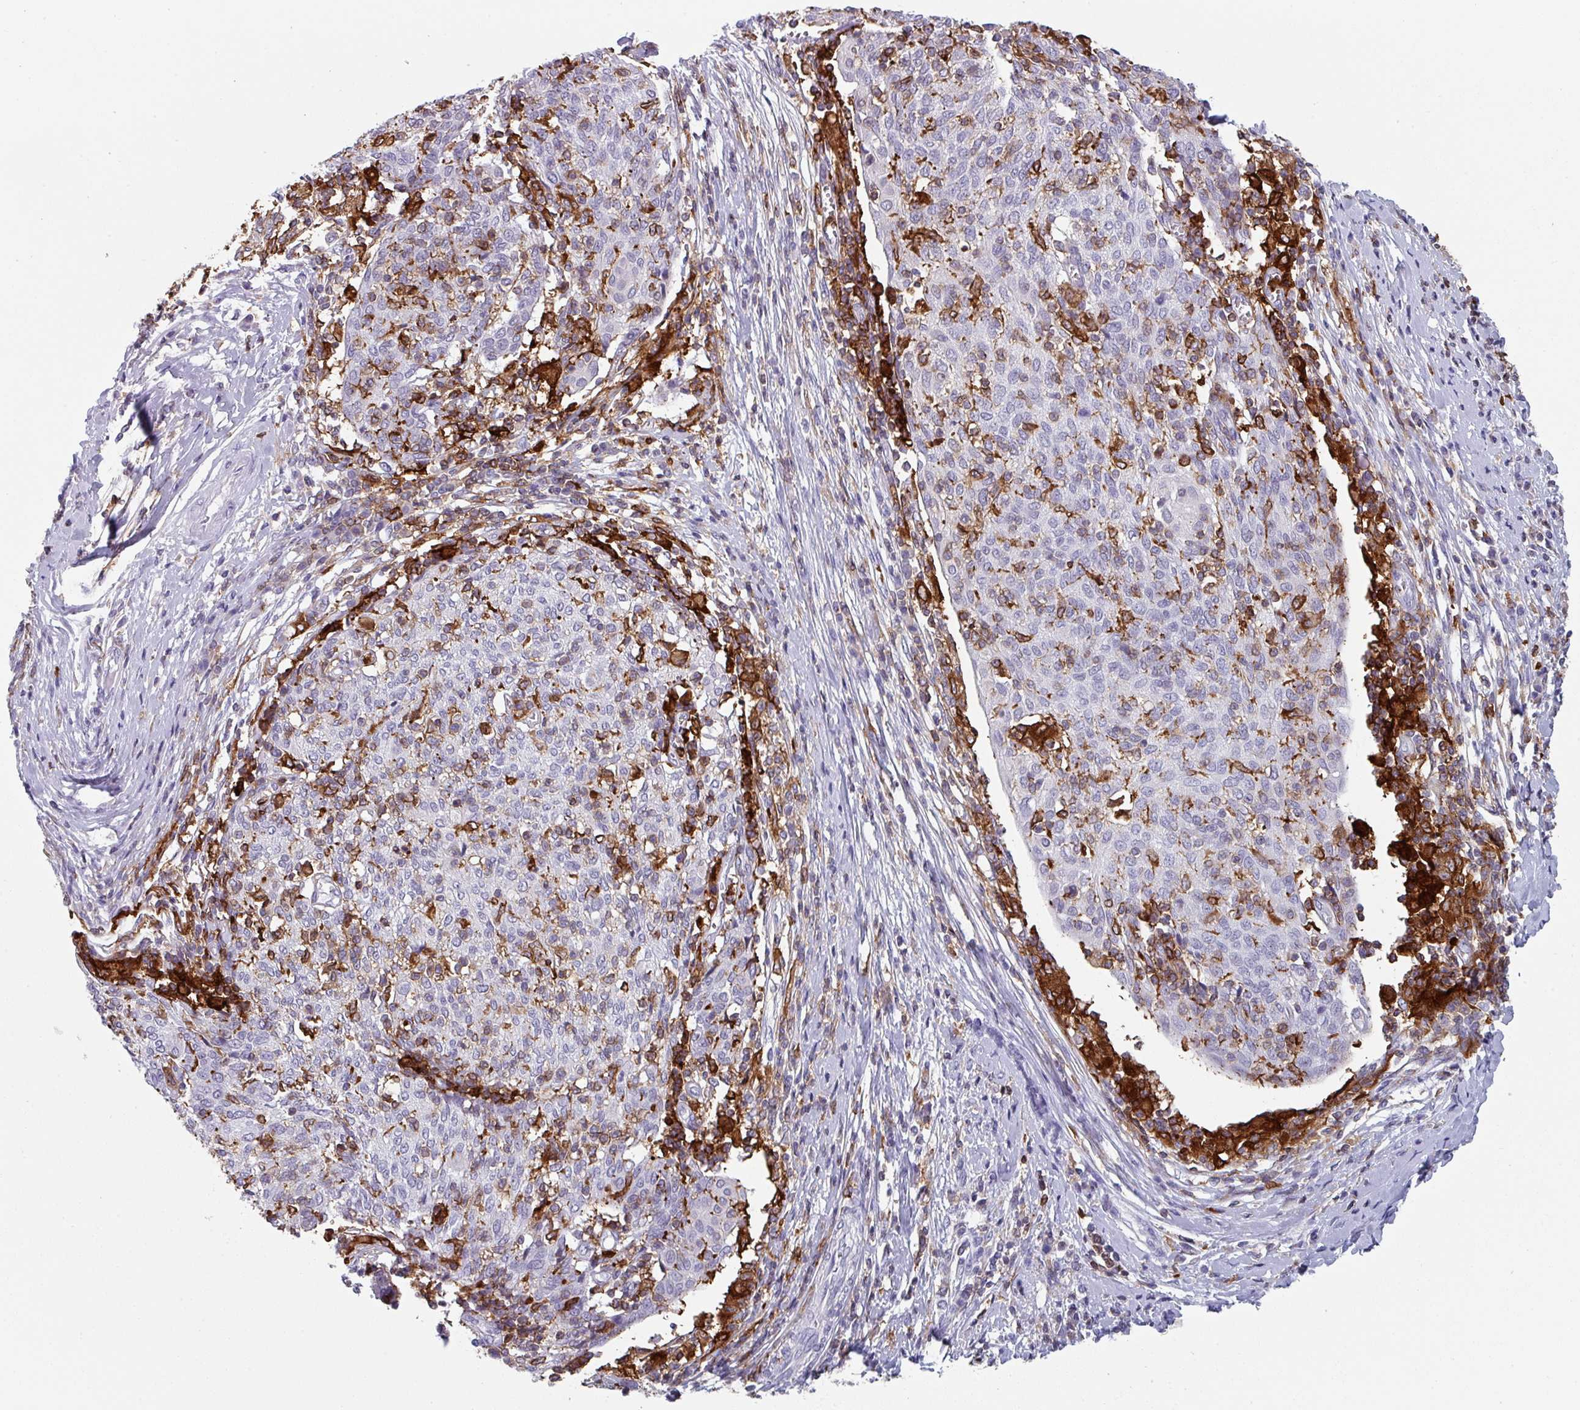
{"staining": {"intensity": "moderate", "quantity": "<25%", "location": "cytoplasmic/membranous"}, "tissue": "cervical cancer", "cell_type": "Tumor cells", "image_type": "cancer", "snomed": [{"axis": "morphology", "description": "Squamous cell carcinoma, NOS"}, {"axis": "topography", "description": "Cervix"}], "caption": "This micrograph displays immunohistochemistry staining of human cervical cancer (squamous cell carcinoma), with low moderate cytoplasmic/membranous positivity in about <25% of tumor cells.", "gene": "EXOSC5", "patient": {"sex": "female", "age": 52}}